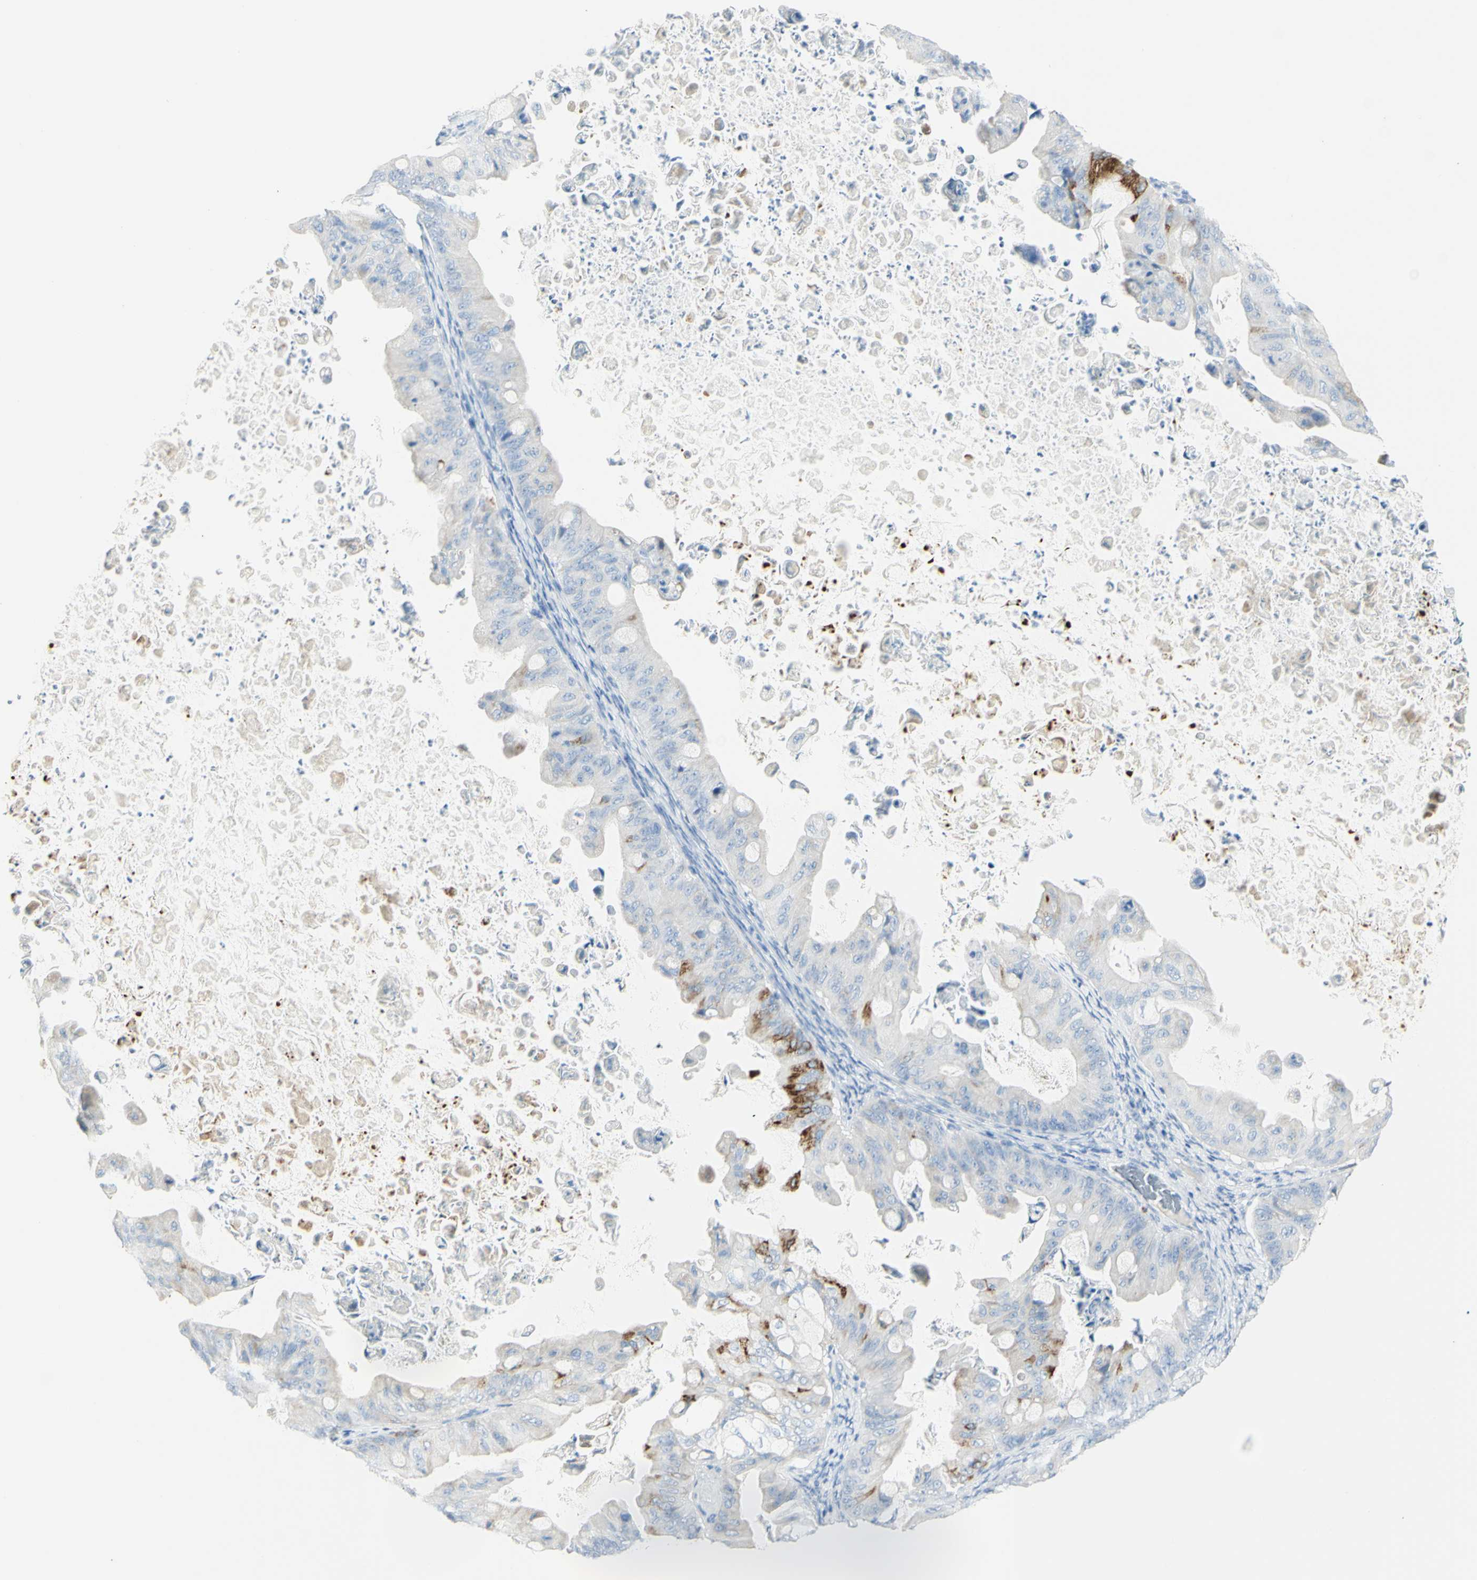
{"staining": {"intensity": "strong", "quantity": "<25%", "location": "cytoplasmic/membranous"}, "tissue": "ovarian cancer", "cell_type": "Tumor cells", "image_type": "cancer", "snomed": [{"axis": "morphology", "description": "Cystadenocarcinoma, mucinous, NOS"}, {"axis": "topography", "description": "Ovary"}], "caption": "Human ovarian cancer (mucinous cystadenocarcinoma) stained with a brown dye shows strong cytoplasmic/membranous positive expression in approximately <25% of tumor cells.", "gene": "LETM1", "patient": {"sex": "female", "age": 37}}